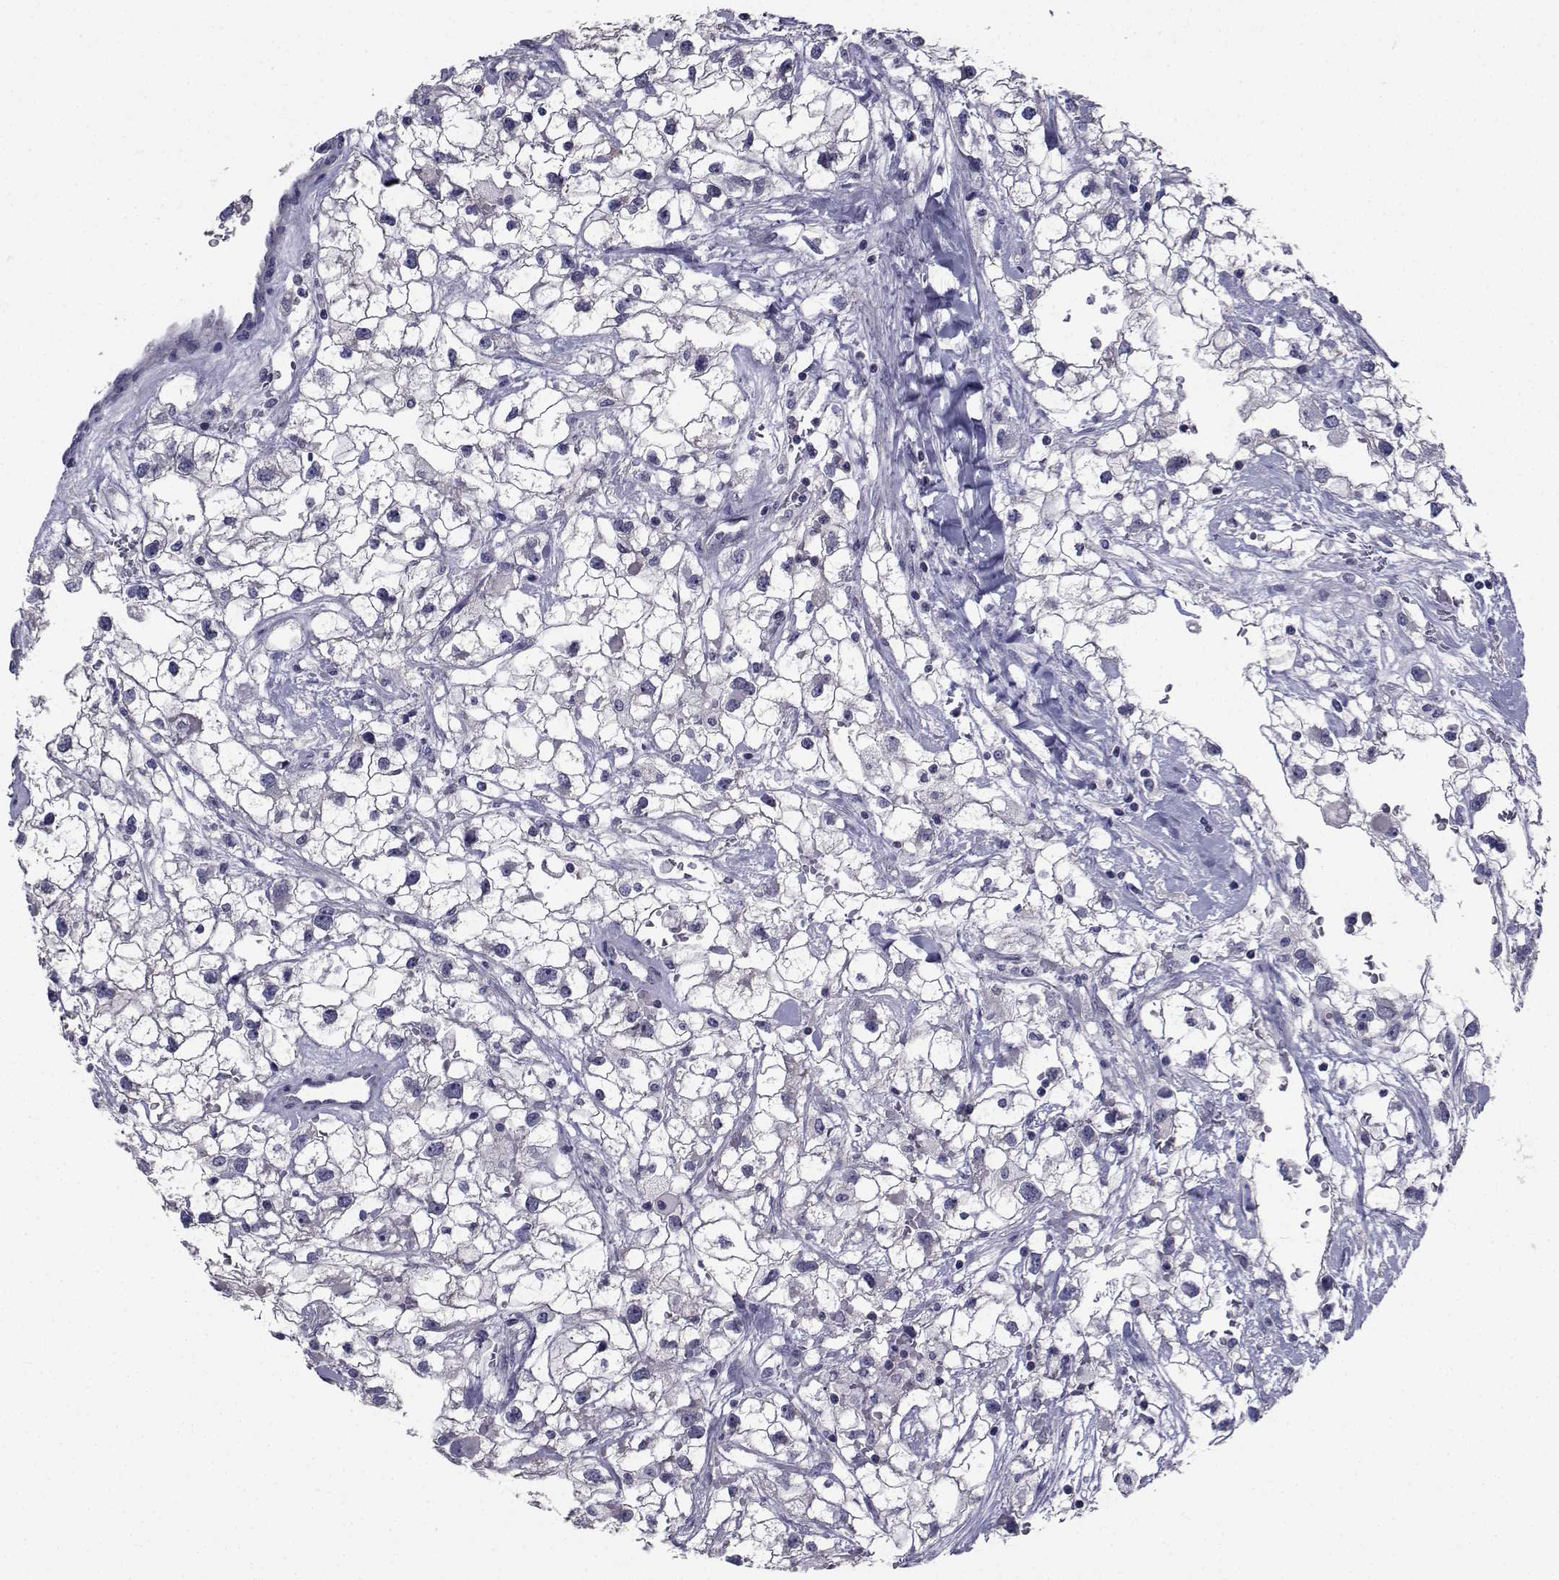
{"staining": {"intensity": "negative", "quantity": "none", "location": "none"}, "tissue": "renal cancer", "cell_type": "Tumor cells", "image_type": "cancer", "snomed": [{"axis": "morphology", "description": "Adenocarcinoma, NOS"}, {"axis": "topography", "description": "Kidney"}], "caption": "Immunohistochemistry photomicrograph of neoplastic tissue: human renal cancer stained with DAB (3,3'-diaminobenzidine) exhibits no significant protein positivity in tumor cells. (DAB immunohistochemistry (IHC) with hematoxylin counter stain).", "gene": "CHRNA1", "patient": {"sex": "male", "age": 59}}